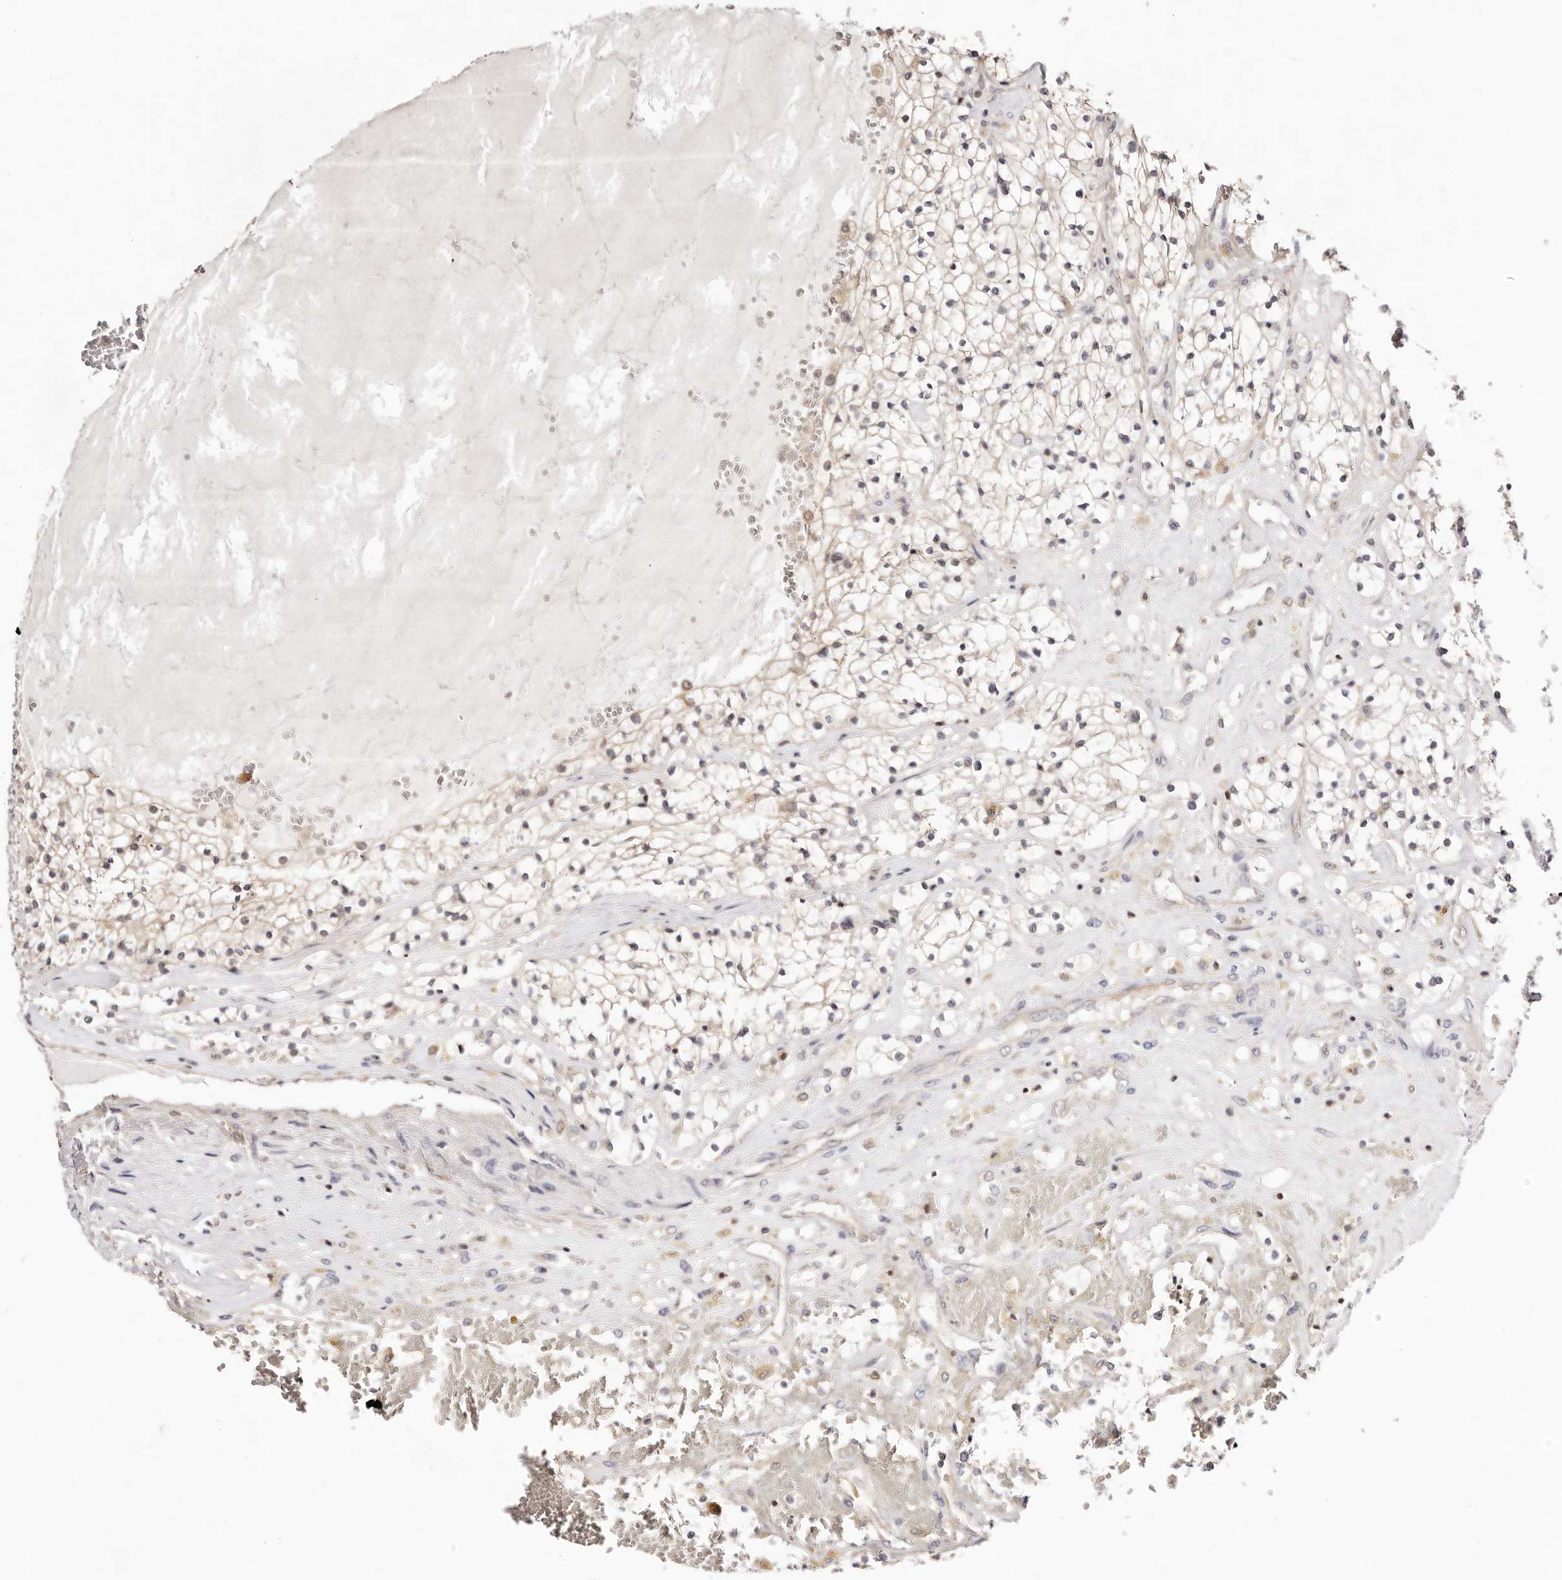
{"staining": {"intensity": "weak", "quantity": "<25%", "location": "cytoplasmic/membranous"}, "tissue": "renal cancer", "cell_type": "Tumor cells", "image_type": "cancer", "snomed": [{"axis": "morphology", "description": "Normal tissue, NOS"}, {"axis": "morphology", "description": "Adenocarcinoma, NOS"}, {"axis": "topography", "description": "Kidney"}], "caption": "Tumor cells show no significant protein expression in renal adenocarcinoma.", "gene": "STAT5A", "patient": {"sex": "male", "age": 68}}